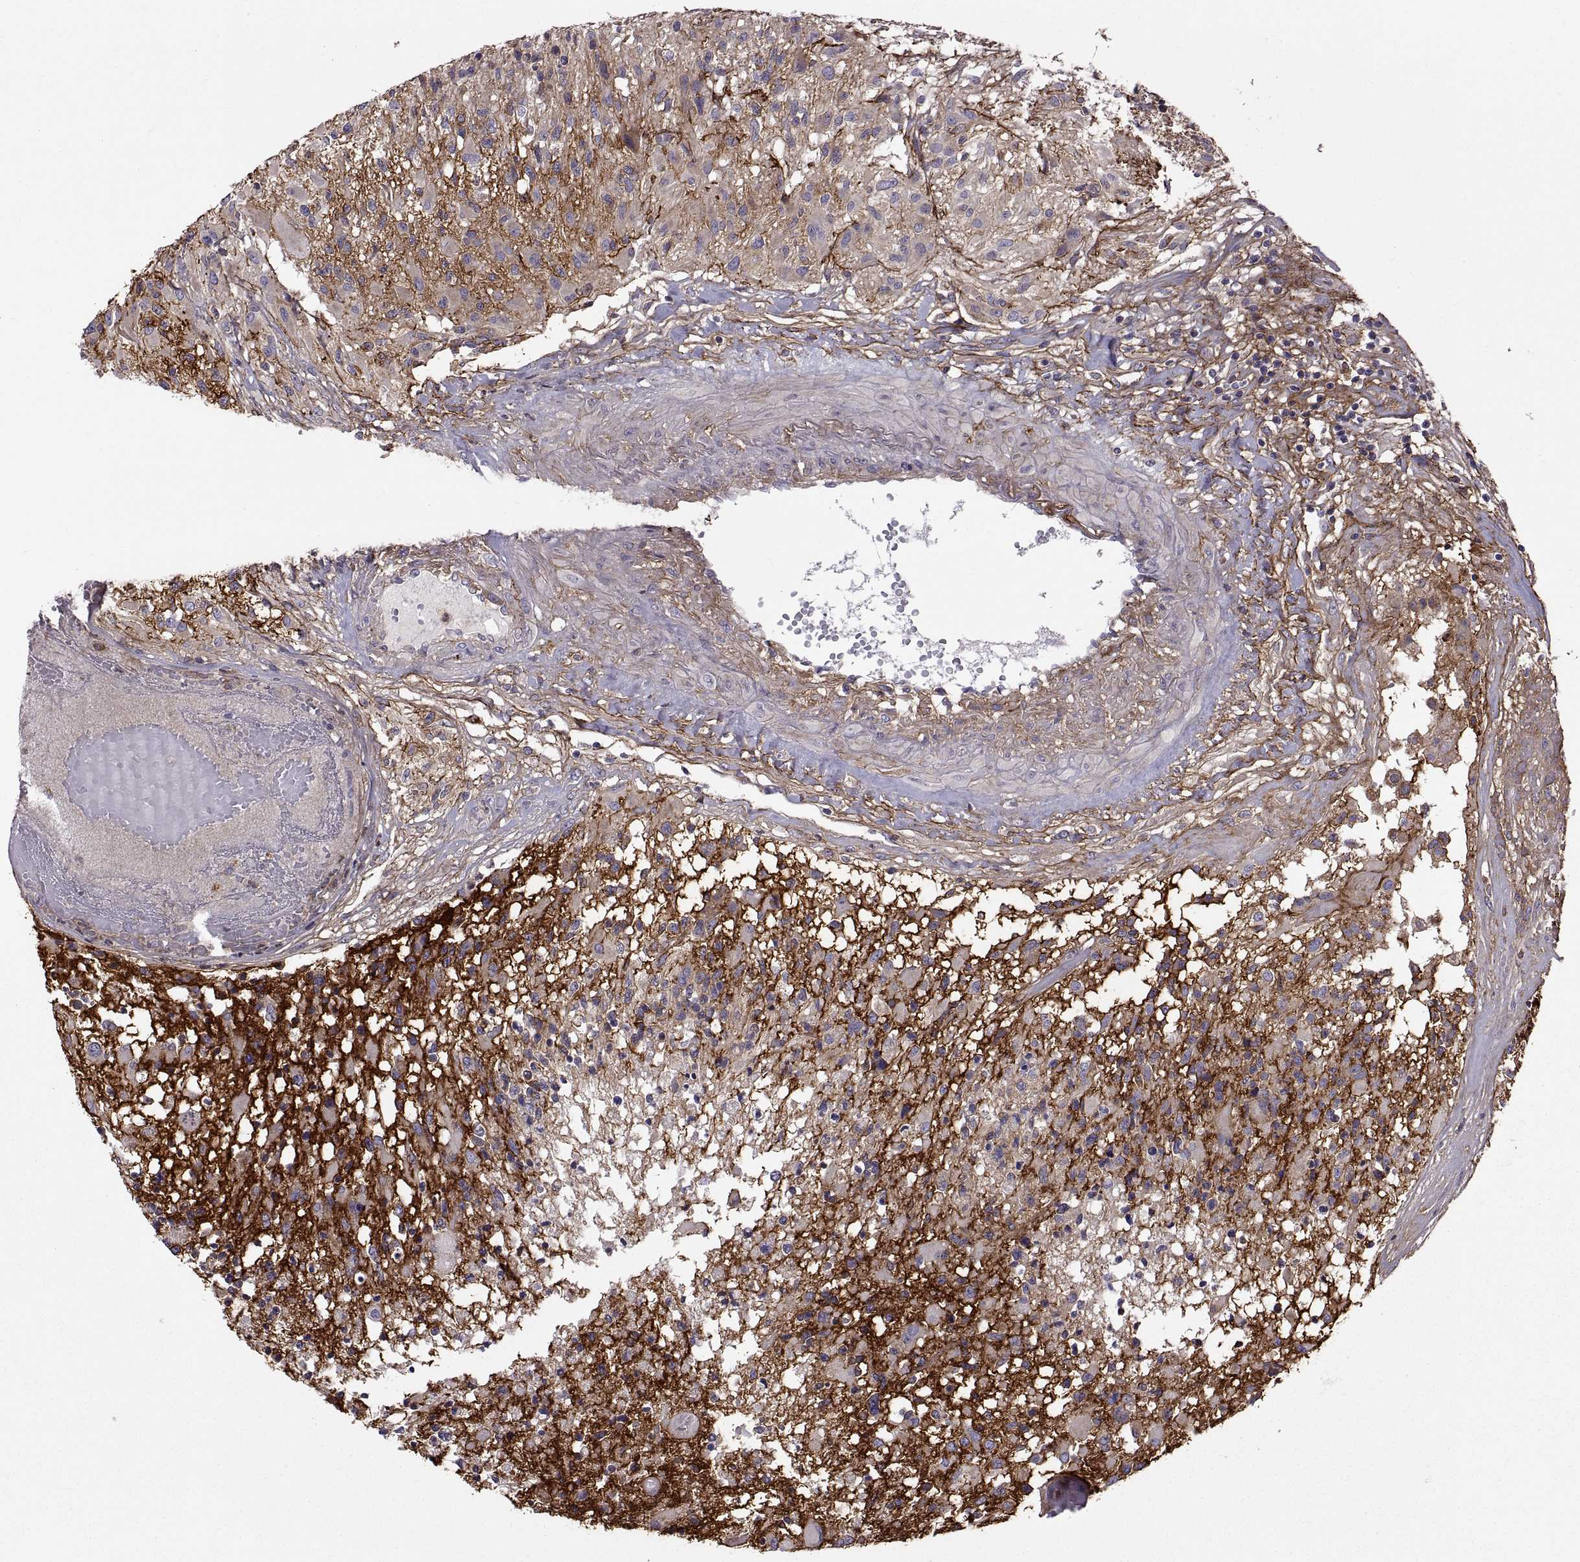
{"staining": {"intensity": "negative", "quantity": "none", "location": "none"}, "tissue": "glioma", "cell_type": "Tumor cells", "image_type": "cancer", "snomed": [{"axis": "morphology", "description": "Glioma, malignant, High grade"}, {"axis": "topography", "description": "Brain"}], "caption": "Tumor cells are negative for brown protein staining in malignant glioma (high-grade). (DAB (3,3'-diaminobenzidine) immunohistochemistry (IHC) visualized using brightfield microscopy, high magnification).", "gene": "EMILIN2", "patient": {"sex": "female", "age": 63}}